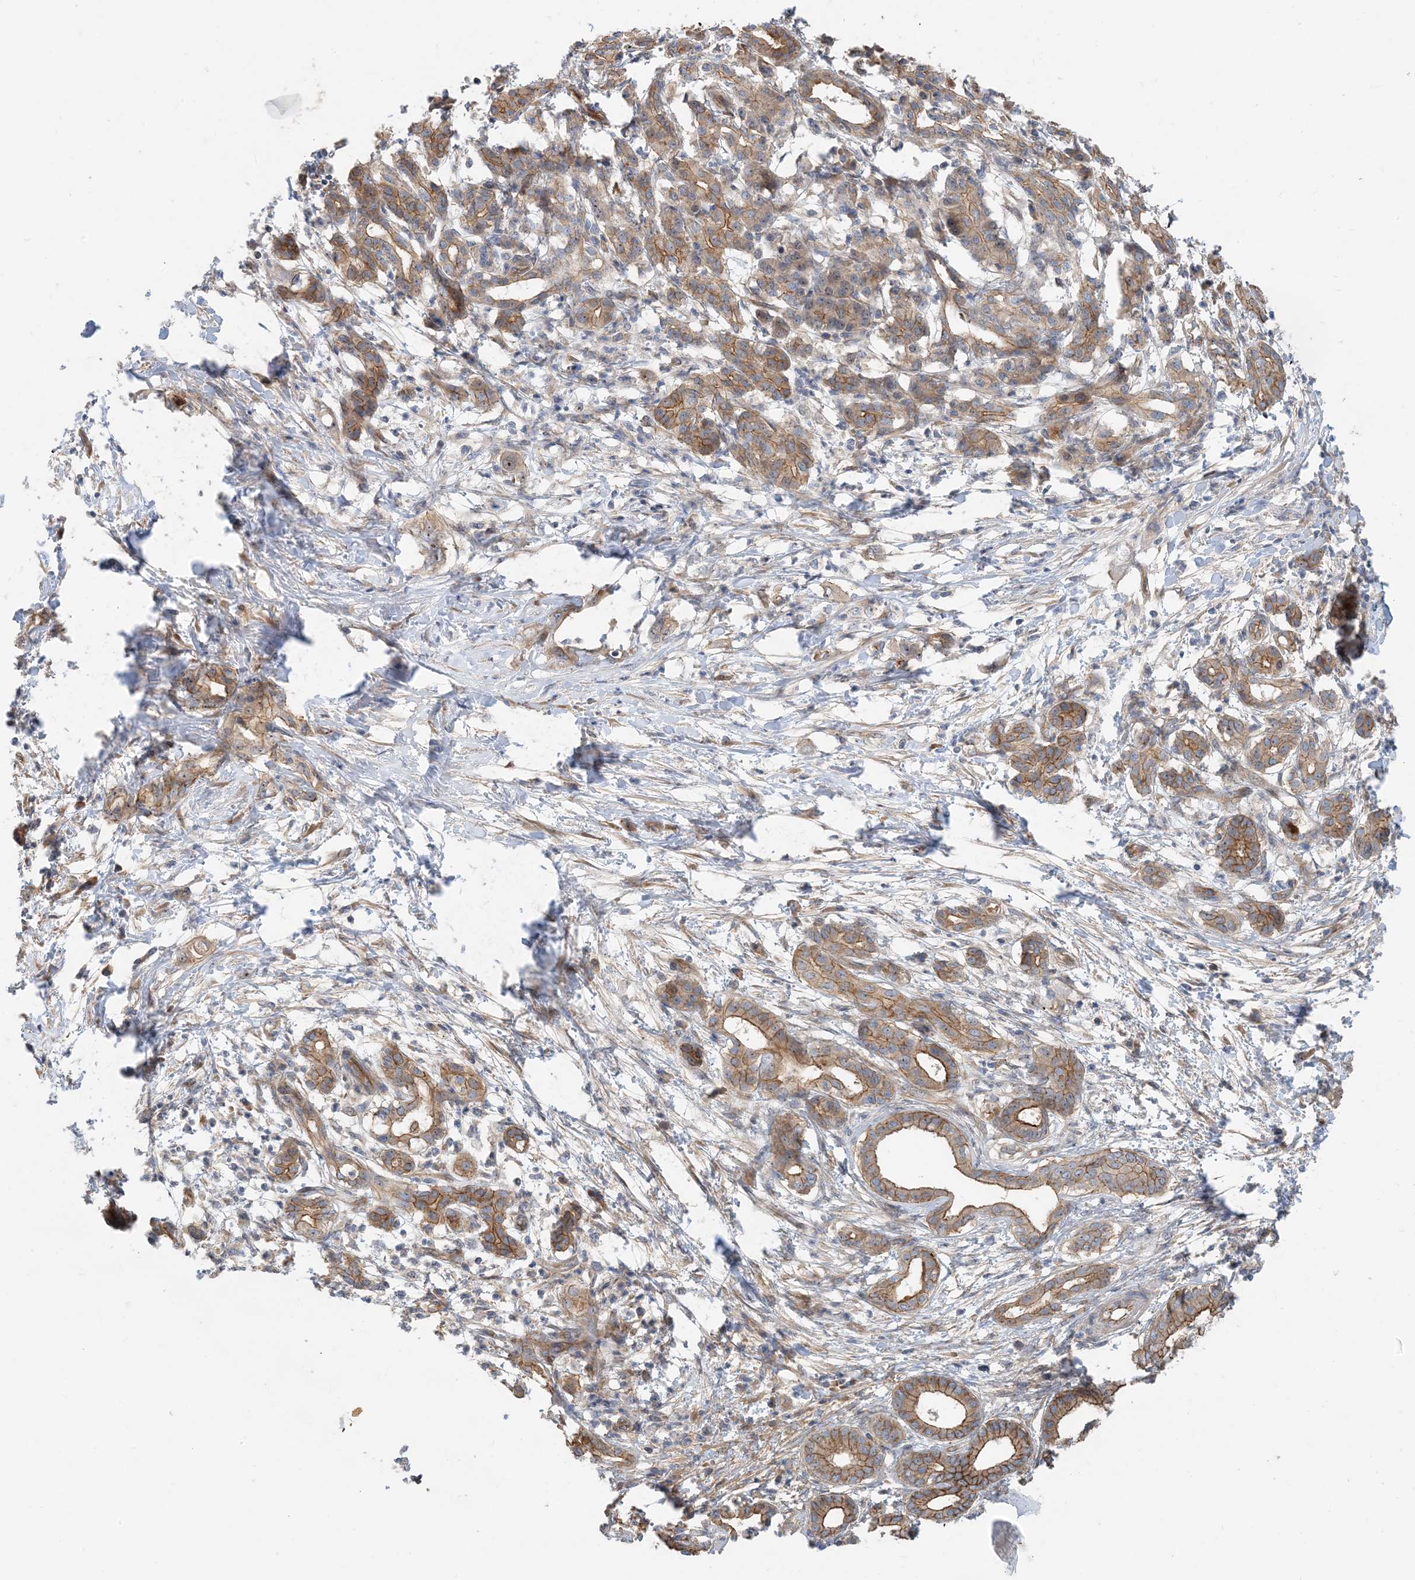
{"staining": {"intensity": "moderate", "quantity": ">75%", "location": "cytoplasmic/membranous"}, "tissue": "pancreatic cancer", "cell_type": "Tumor cells", "image_type": "cancer", "snomed": [{"axis": "morphology", "description": "Adenocarcinoma, NOS"}, {"axis": "topography", "description": "Pancreas"}], "caption": "Protein expression by immunohistochemistry displays moderate cytoplasmic/membranous staining in approximately >75% of tumor cells in adenocarcinoma (pancreatic).", "gene": "MYL5", "patient": {"sex": "female", "age": 55}}